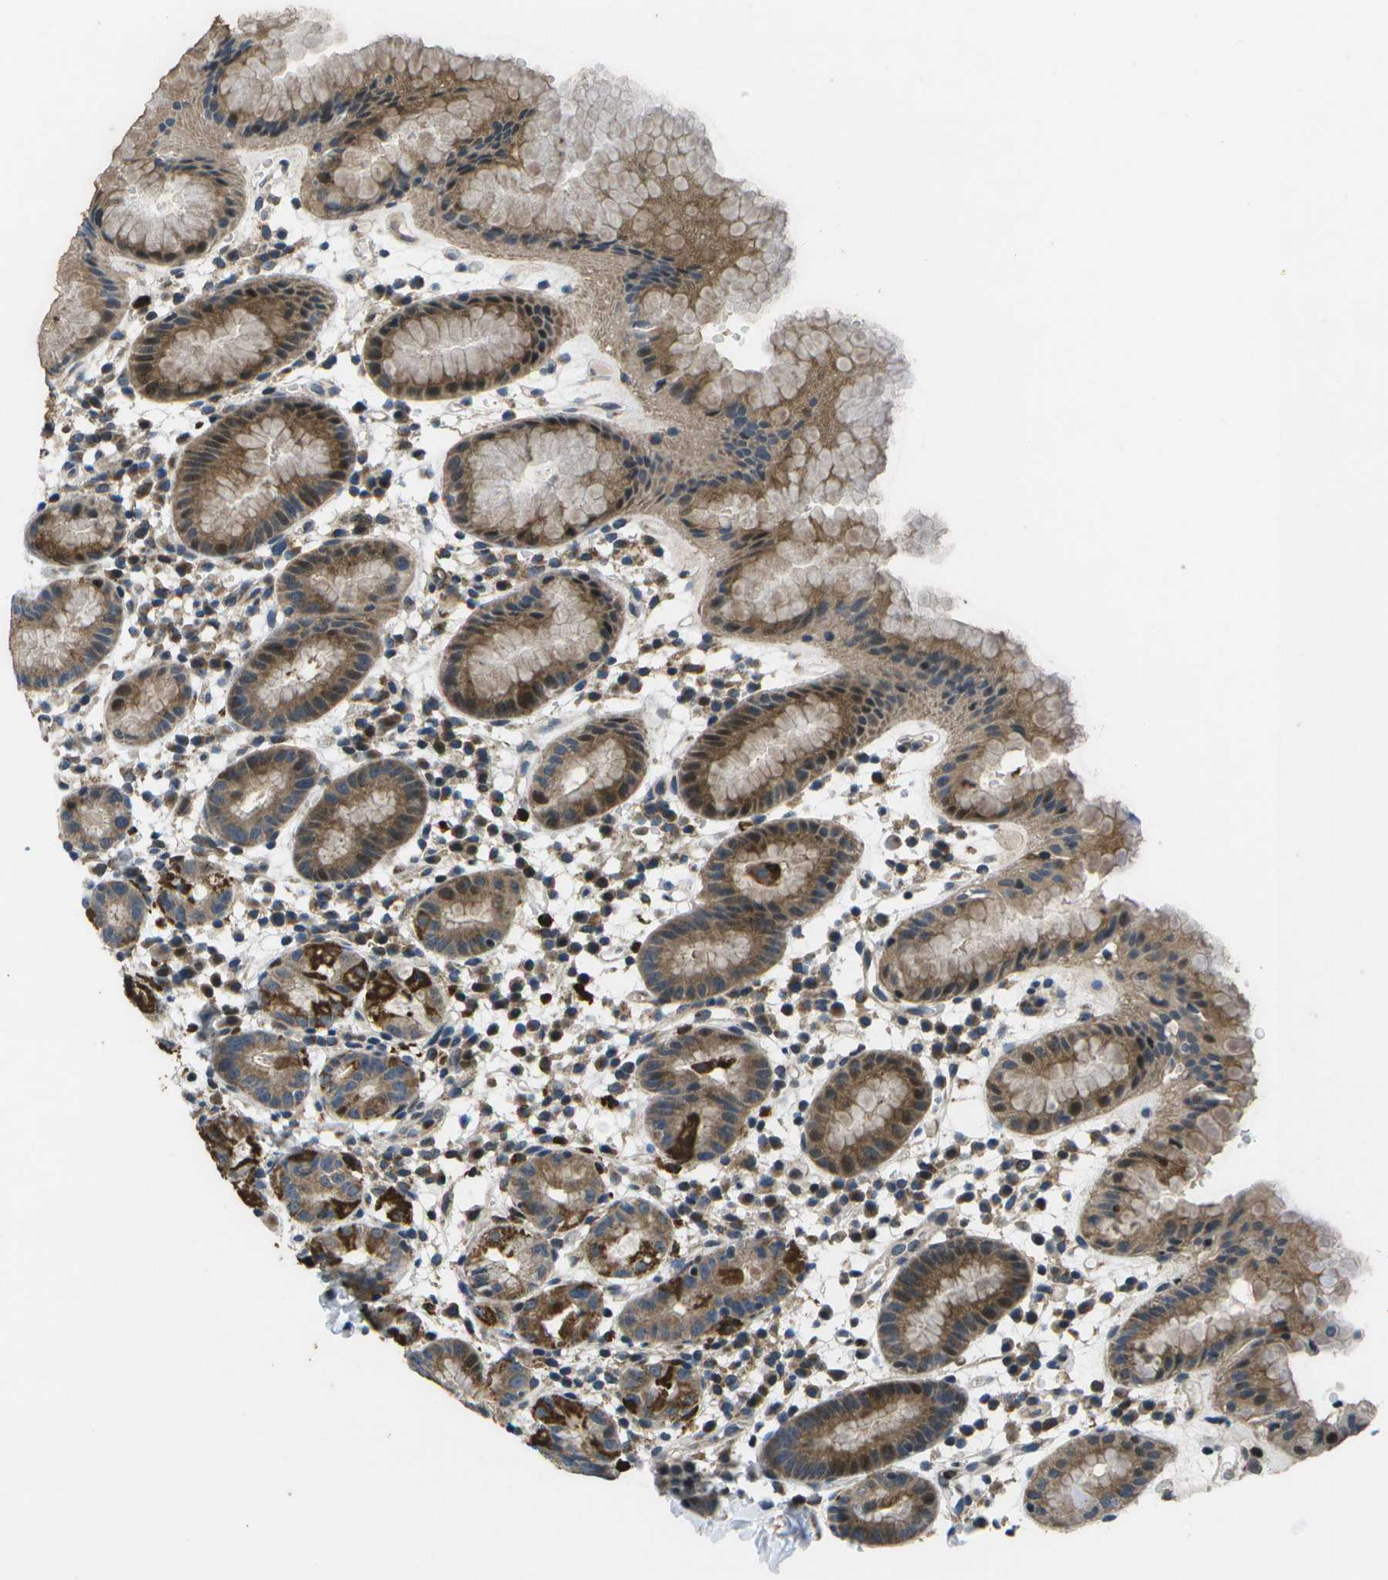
{"staining": {"intensity": "strong", "quantity": "25%-75%", "location": "cytoplasmic/membranous"}, "tissue": "stomach", "cell_type": "Glandular cells", "image_type": "normal", "snomed": [{"axis": "morphology", "description": "Normal tissue, NOS"}, {"axis": "topography", "description": "Stomach"}, {"axis": "topography", "description": "Stomach, lower"}], "caption": "Immunohistochemical staining of benign stomach exhibits 25%-75% levels of strong cytoplasmic/membranous protein positivity in about 25%-75% of glandular cells.", "gene": "GALNT15", "patient": {"sex": "female", "age": 75}}